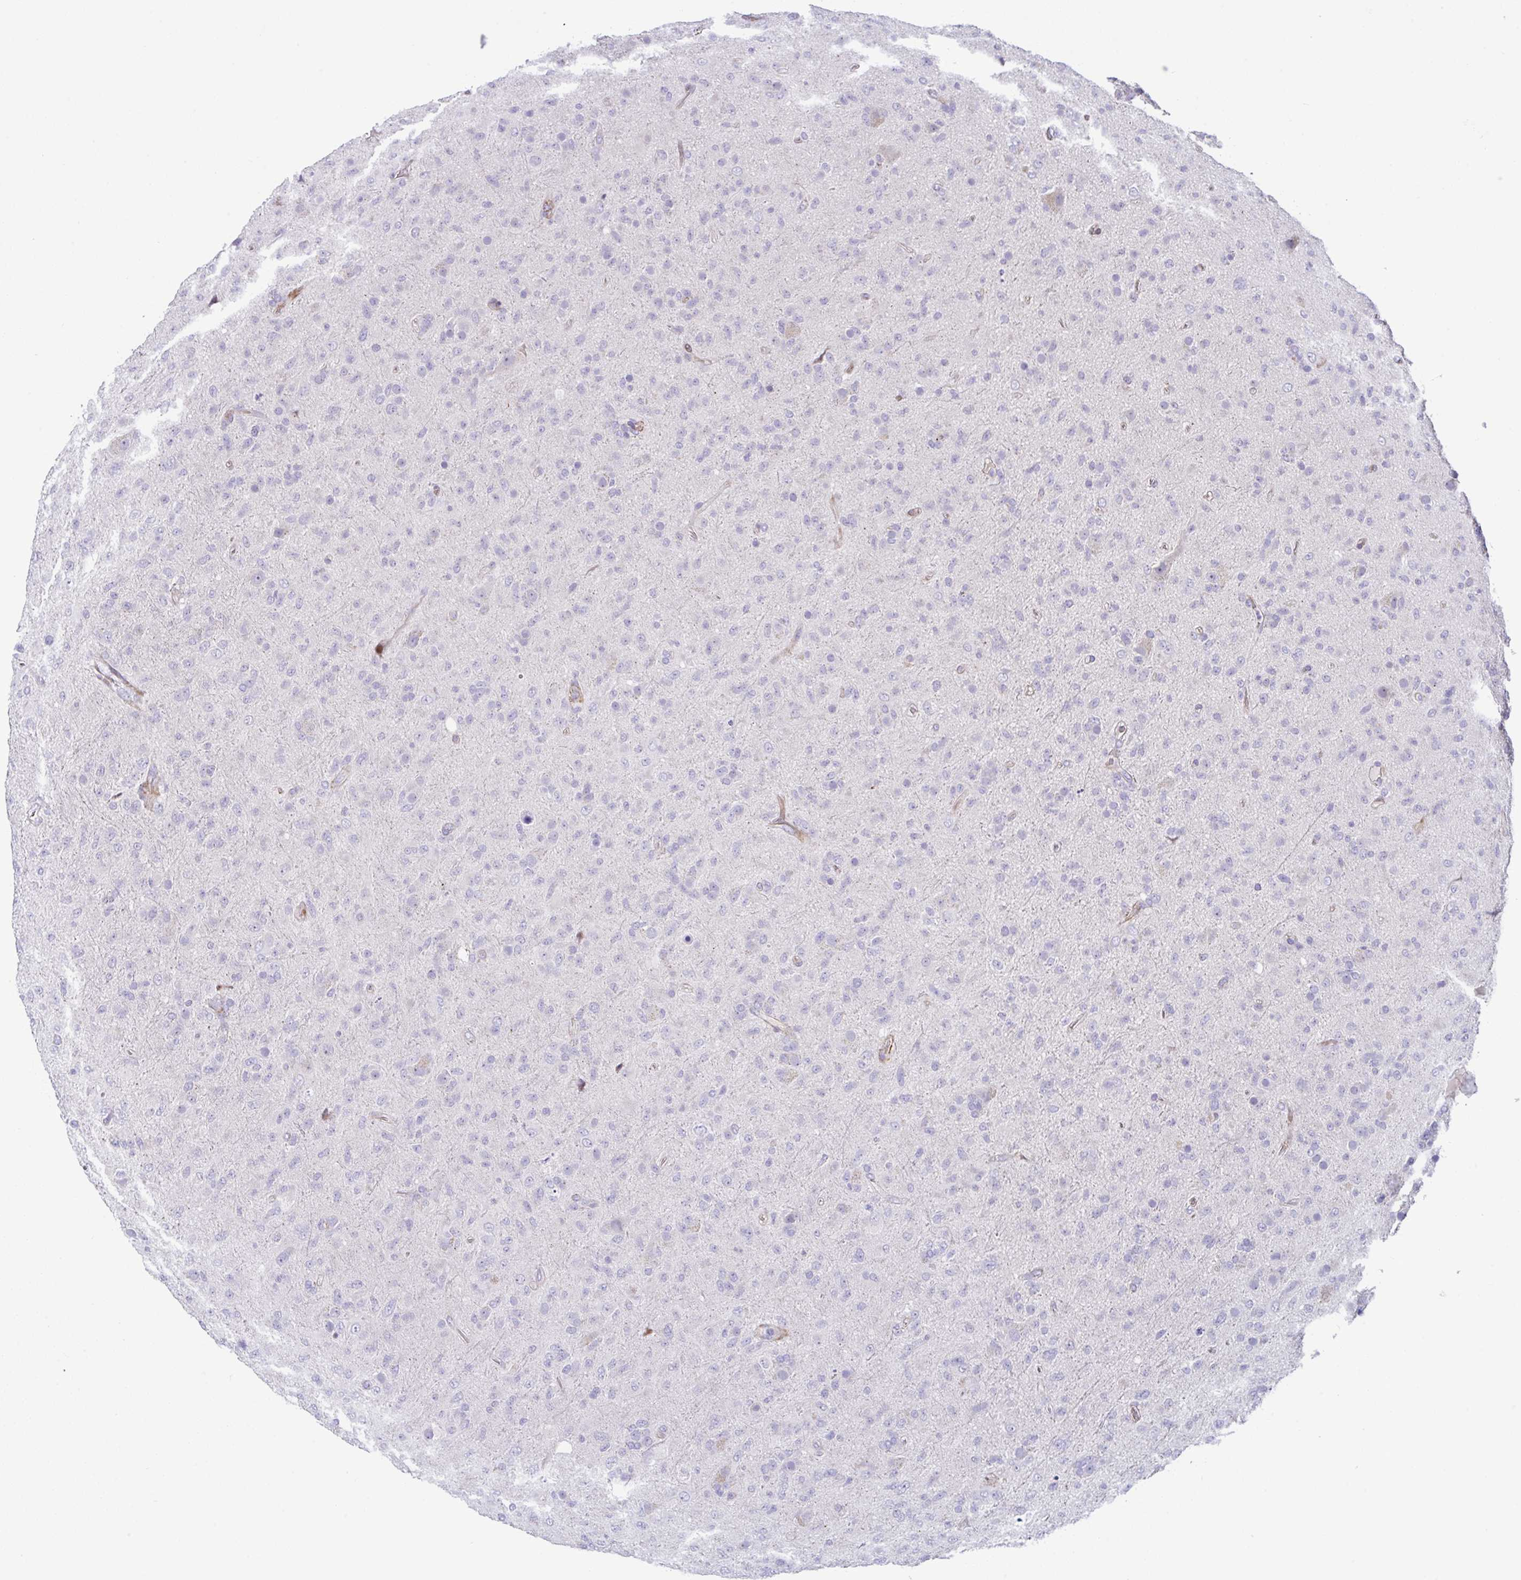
{"staining": {"intensity": "negative", "quantity": "none", "location": "none"}, "tissue": "glioma", "cell_type": "Tumor cells", "image_type": "cancer", "snomed": [{"axis": "morphology", "description": "Glioma, malignant, Low grade"}, {"axis": "topography", "description": "Brain"}], "caption": "An IHC photomicrograph of glioma is shown. There is no staining in tumor cells of glioma. Brightfield microscopy of immunohistochemistry (IHC) stained with DAB (brown) and hematoxylin (blue), captured at high magnification.", "gene": "ZNF713", "patient": {"sex": "male", "age": 65}}